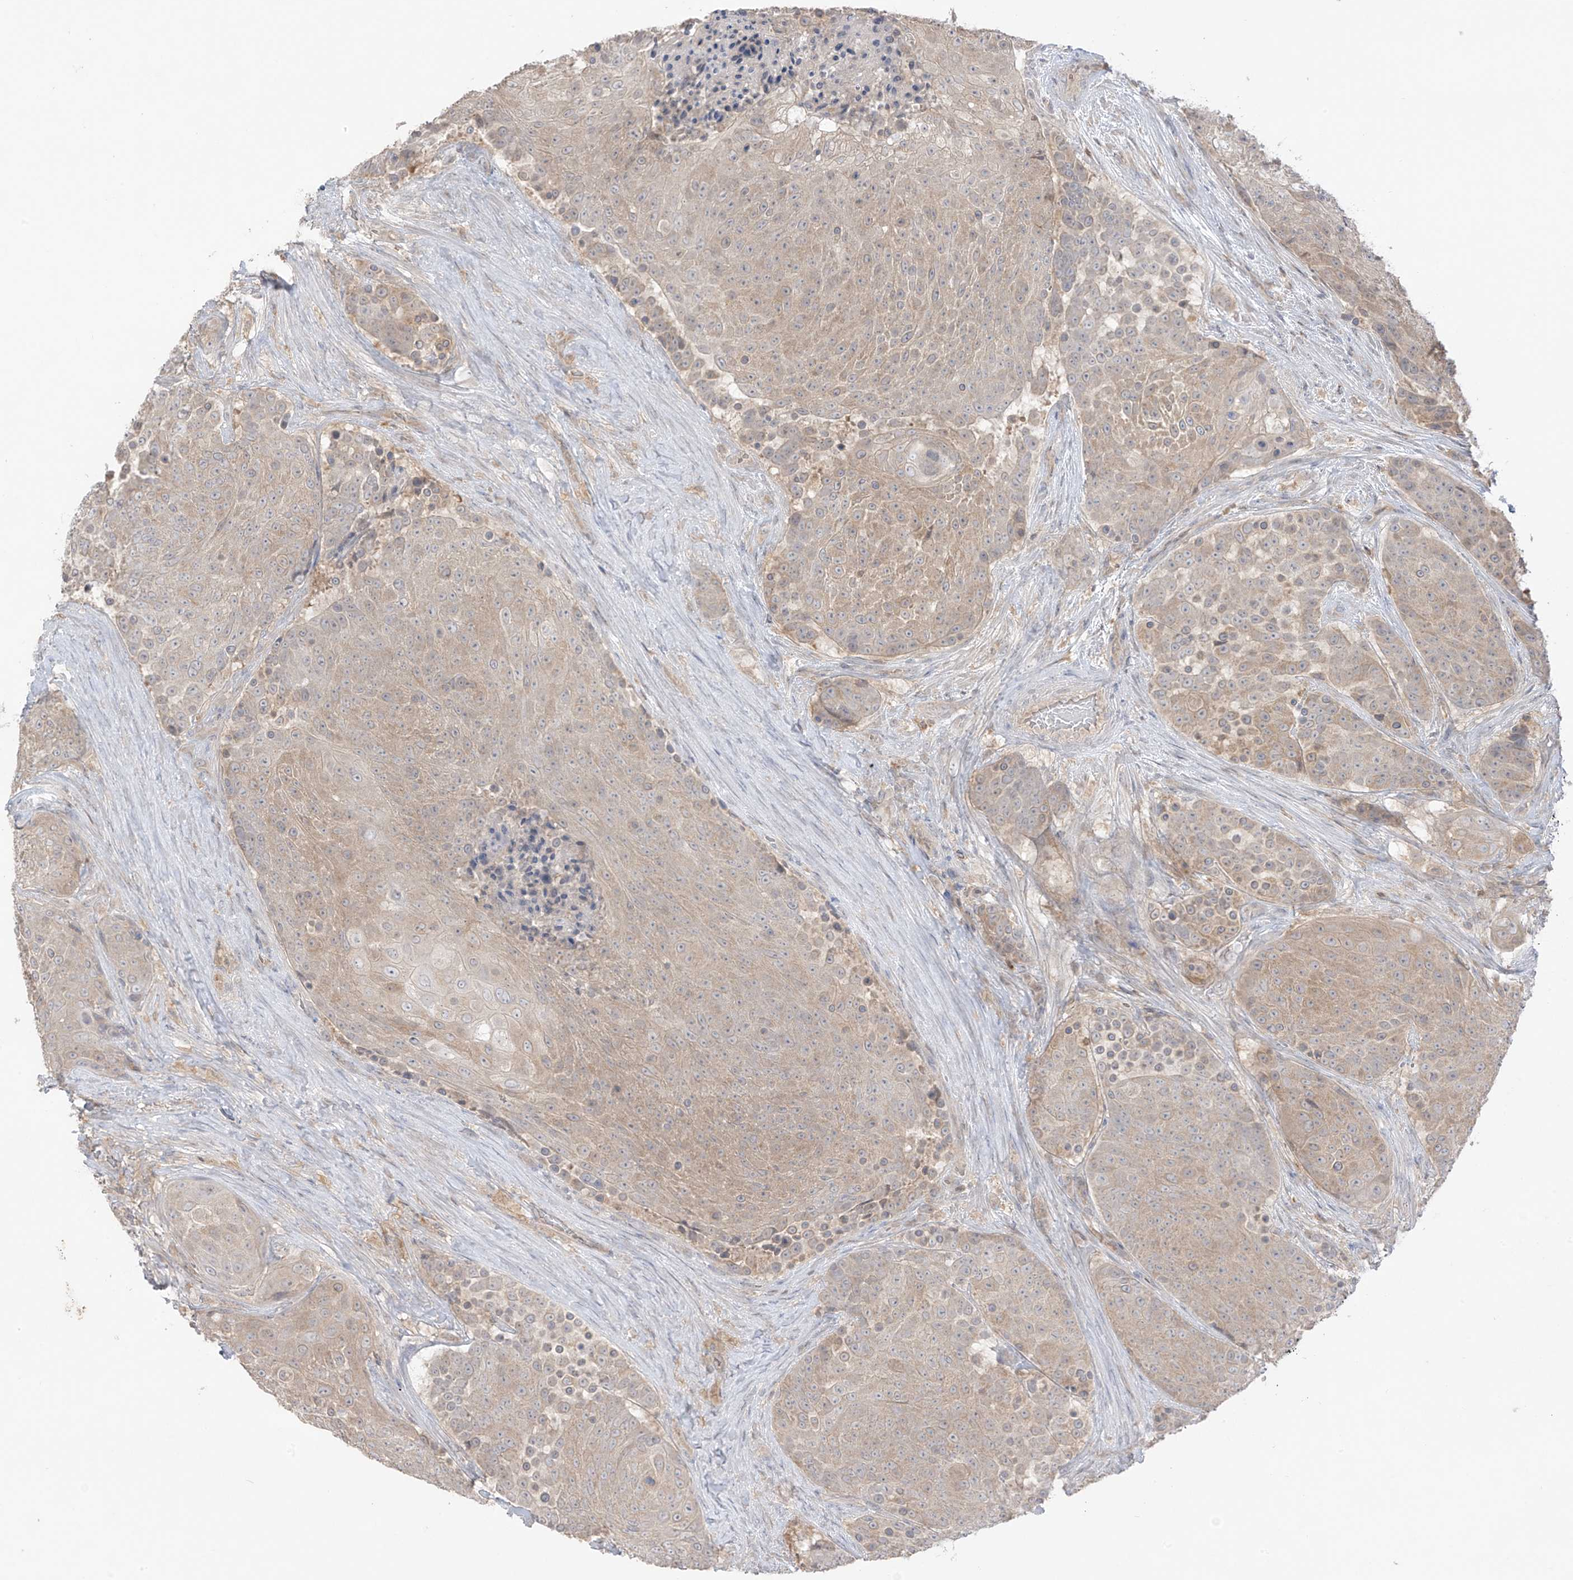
{"staining": {"intensity": "weak", "quantity": "25%-75%", "location": "cytoplasmic/membranous"}, "tissue": "urothelial cancer", "cell_type": "Tumor cells", "image_type": "cancer", "snomed": [{"axis": "morphology", "description": "Urothelial carcinoma, High grade"}, {"axis": "topography", "description": "Urinary bladder"}], "caption": "Protein expression analysis of urothelial carcinoma (high-grade) shows weak cytoplasmic/membranous expression in about 25%-75% of tumor cells. Nuclei are stained in blue.", "gene": "ANGEL2", "patient": {"sex": "female", "age": 63}}